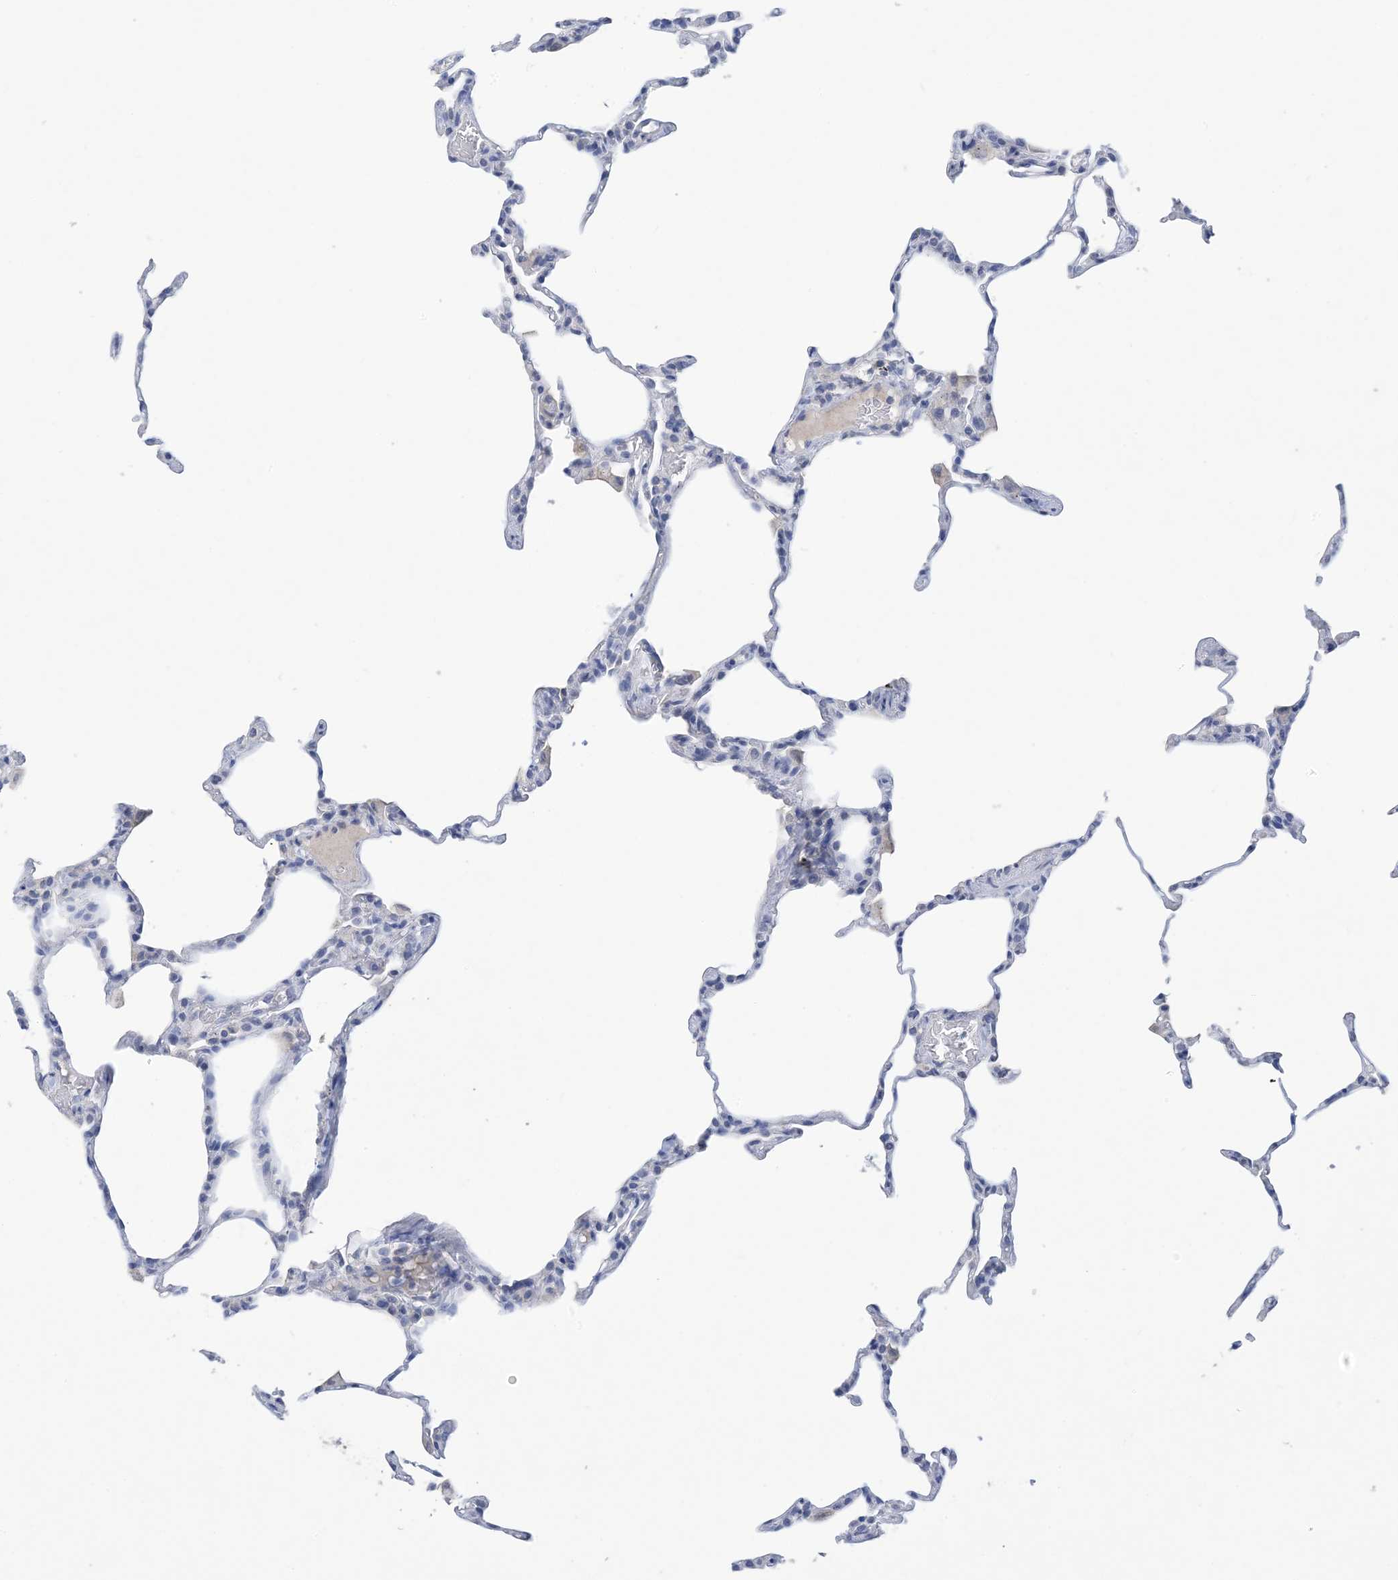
{"staining": {"intensity": "negative", "quantity": "none", "location": "none"}, "tissue": "lung", "cell_type": "Alveolar cells", "image_type": "normal", "snomed": [{"axis": "morphology", "description": "Normal tissue, NOS"}, {"axis": "topography", "description": "Lung"}], "caption": "Protein analysis of benign lung reveals no significant expression in alveolar cells. Nuclei are stained in blue.", "gene": "DSC3", "patient": {"sex": "male", "age": 20}}